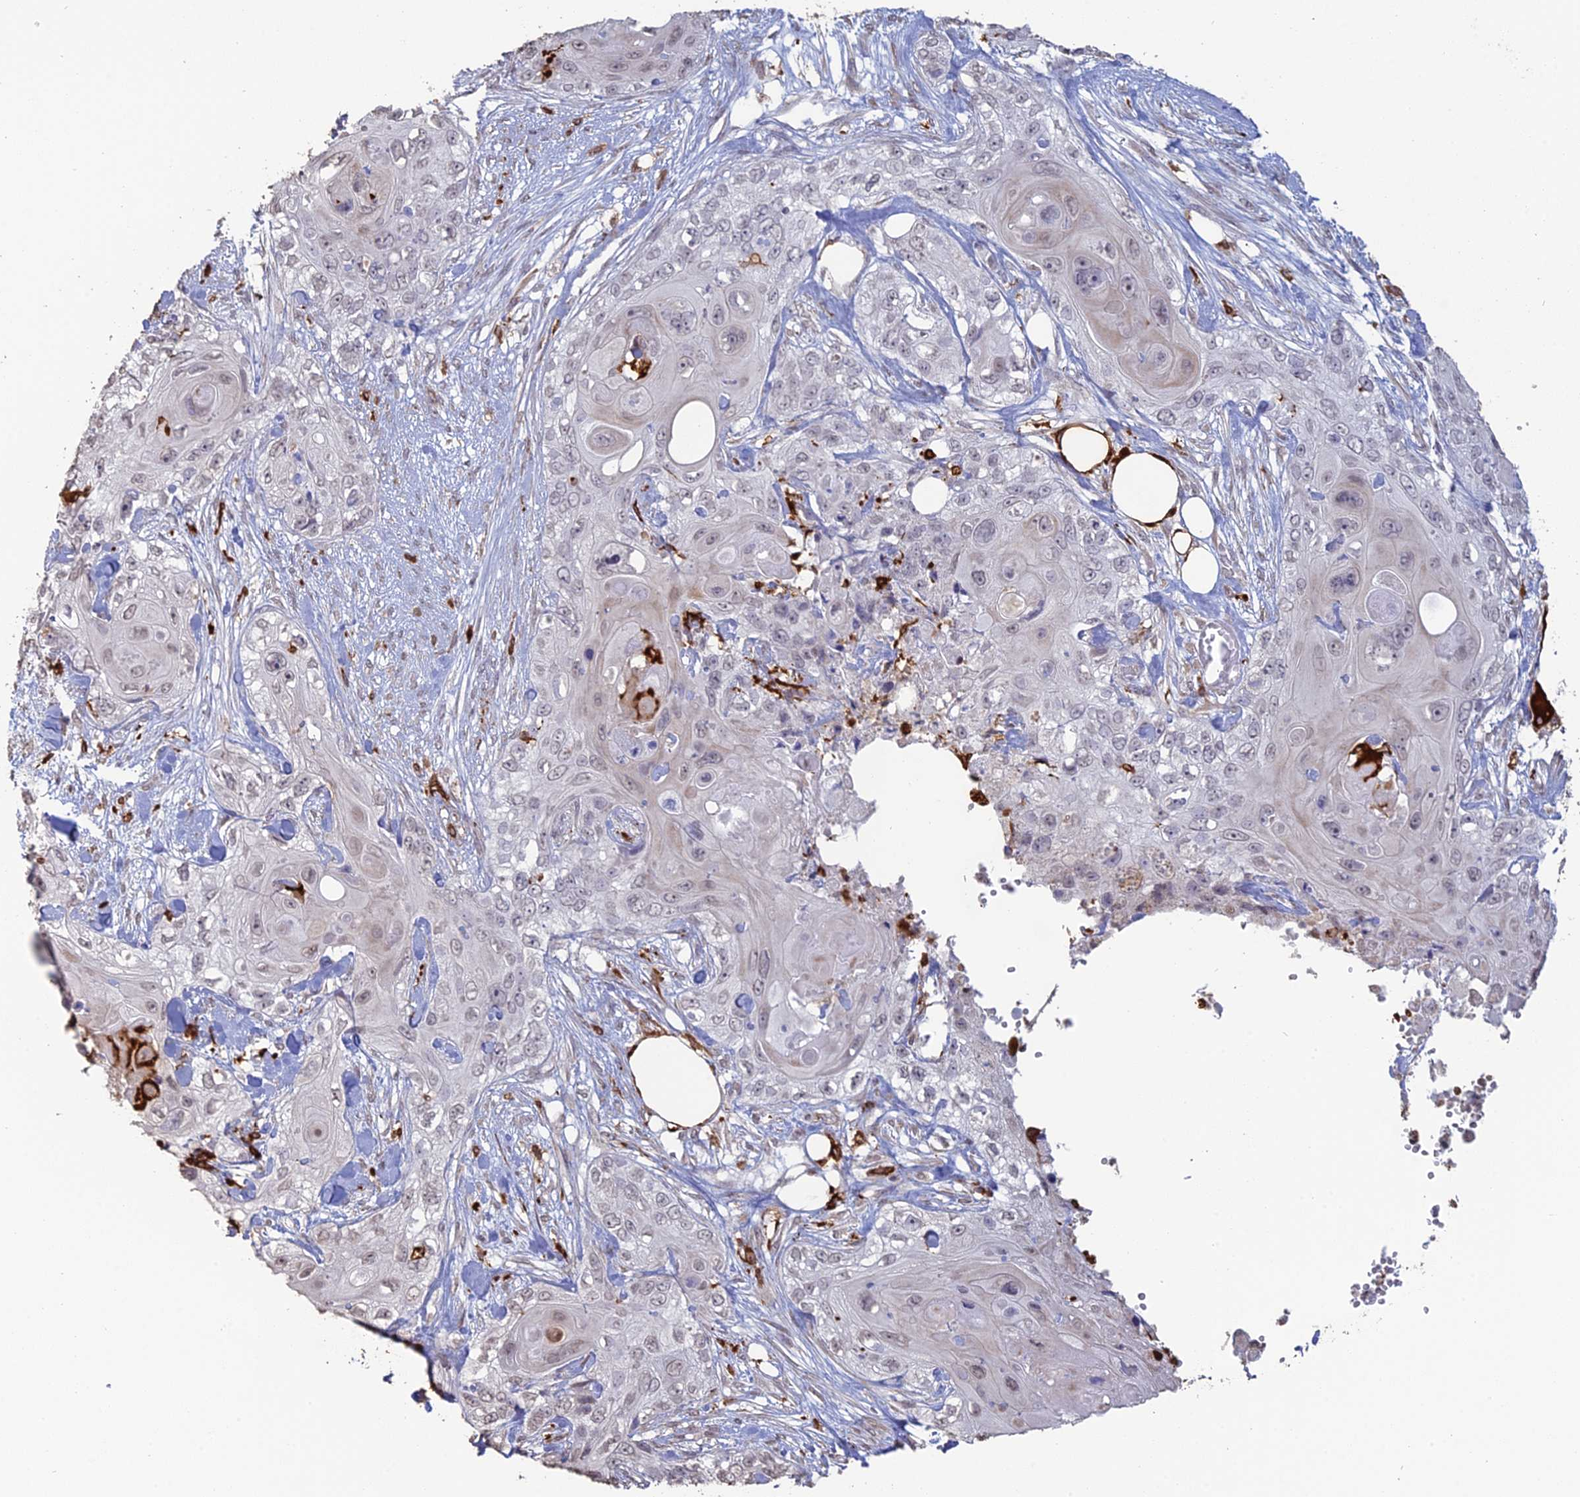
{"staining": {"intensity": "negative", "quantity": "none", "location": "none"}, "tissue": "skin cancer", "cell_type": "Tumor cells", "image_type": "cancer", "snomed": [{"axis": "morphology", "description": "Normal tissue, NOS"}, {"axis": "morphology", "description": "Squamous cell carcinoma, NOS"}, {"axis": "topography", "description": "Skin"}], "caption": "An immunohistochemistry micrograph of skin squamous cell carcinoma is shown. There is no staining in tumor cells of skin squamous cell carcinoma.", "gene": "APOBR", "patient": {"sex": "male", "age": 72}}